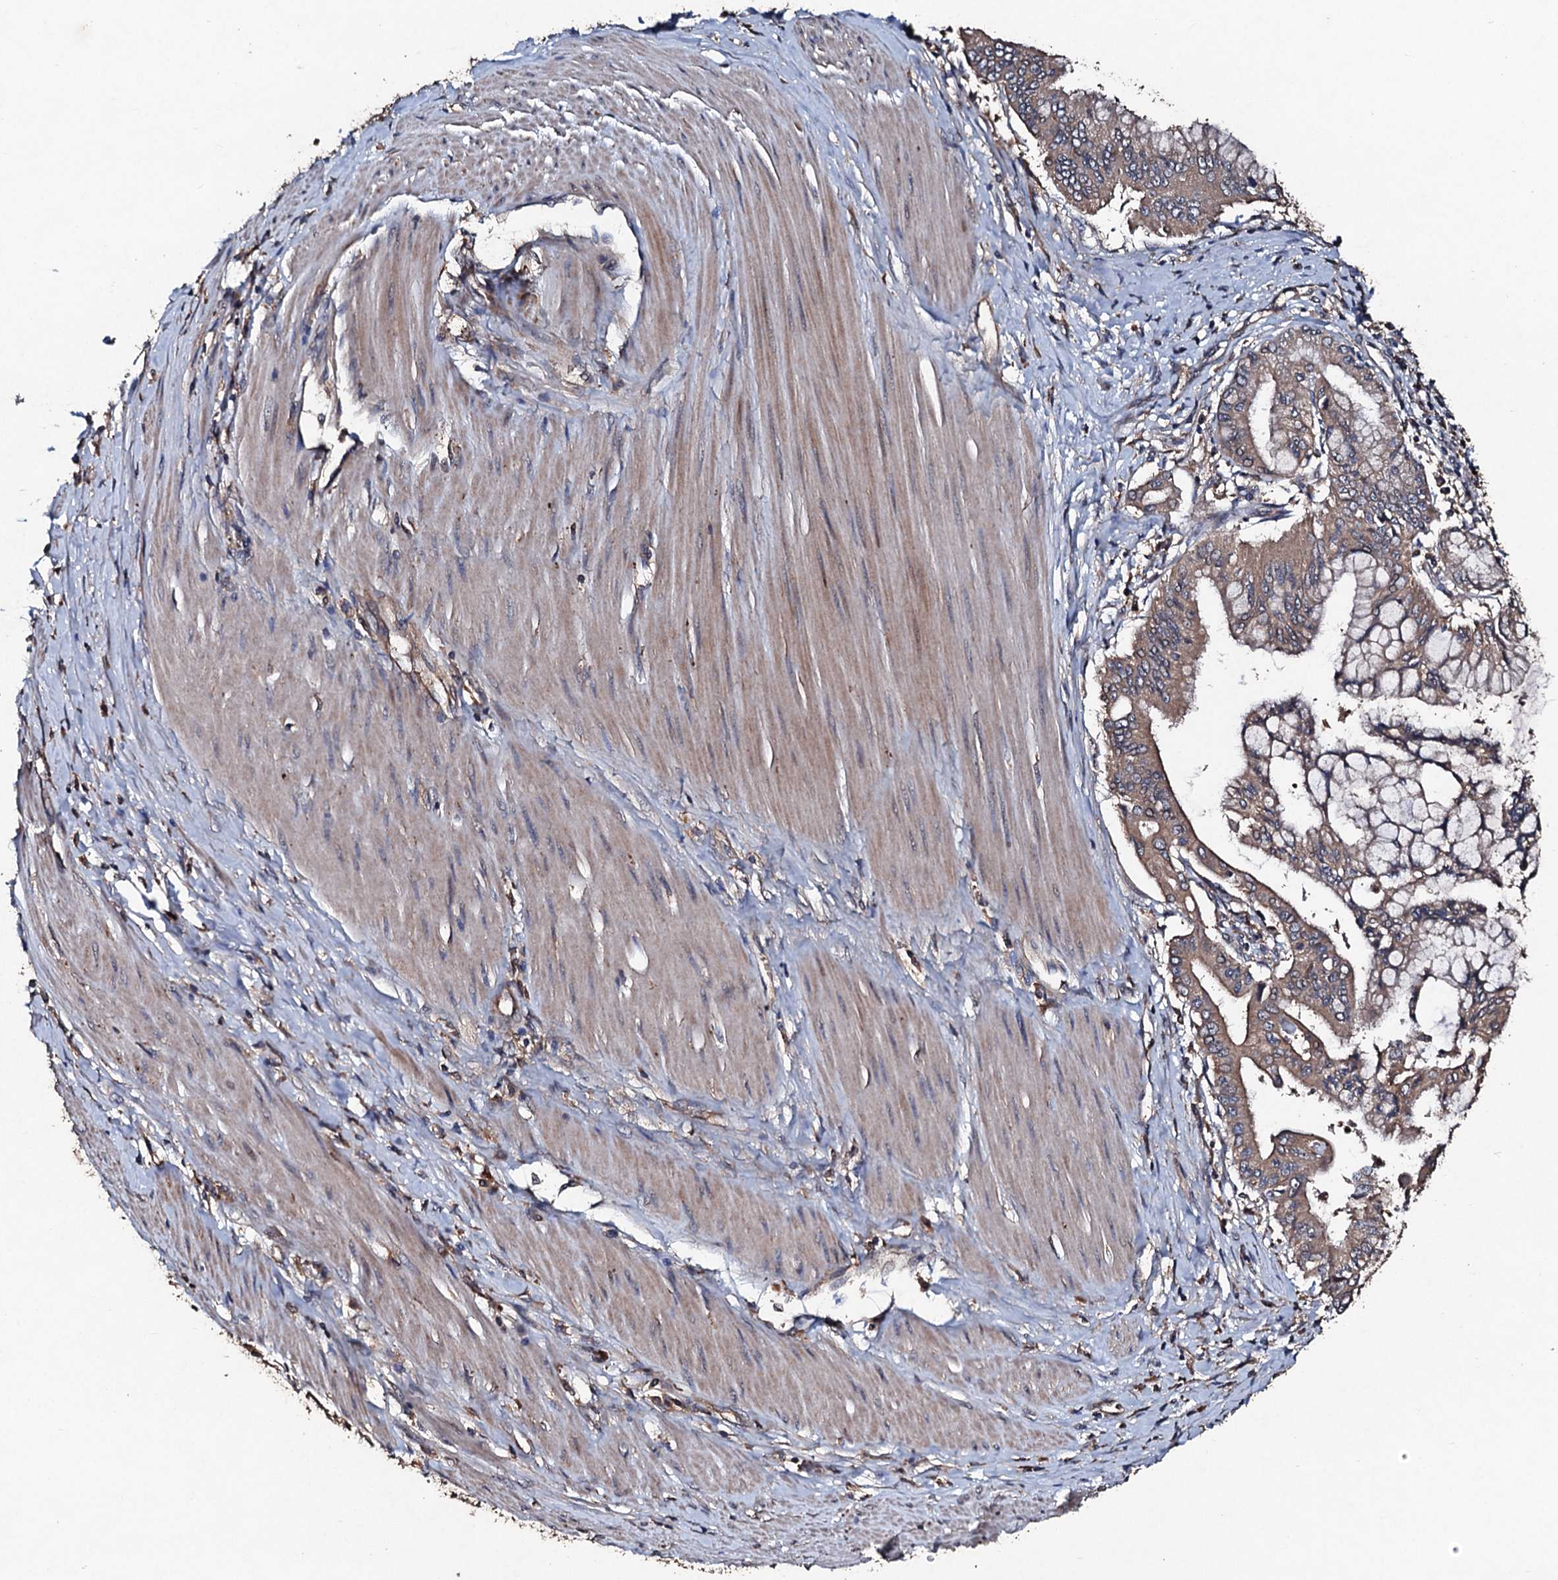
{"staining": {"intensity": "moderate", "quantity": ">75%", "location": "cytoplasmic/membranous"}, "tissue": "pancreatic cancer", "cell_type": "Tumor cells", "image_type": "cancer", "snomed": [{"axis": "morphology", "description": "Adenocarcinoma, NOS"}, {"axis": "topography", "description": "Pancreas"}], "caption": "Immunohistochemical staining of adenocarcinoma (pancreatic) reveals medium levels of moderate cytoplasmic/membranous expression in about >75% of tumor cells.", "gene": "KERA", "patient": {"sex": "male", "age": 46}}